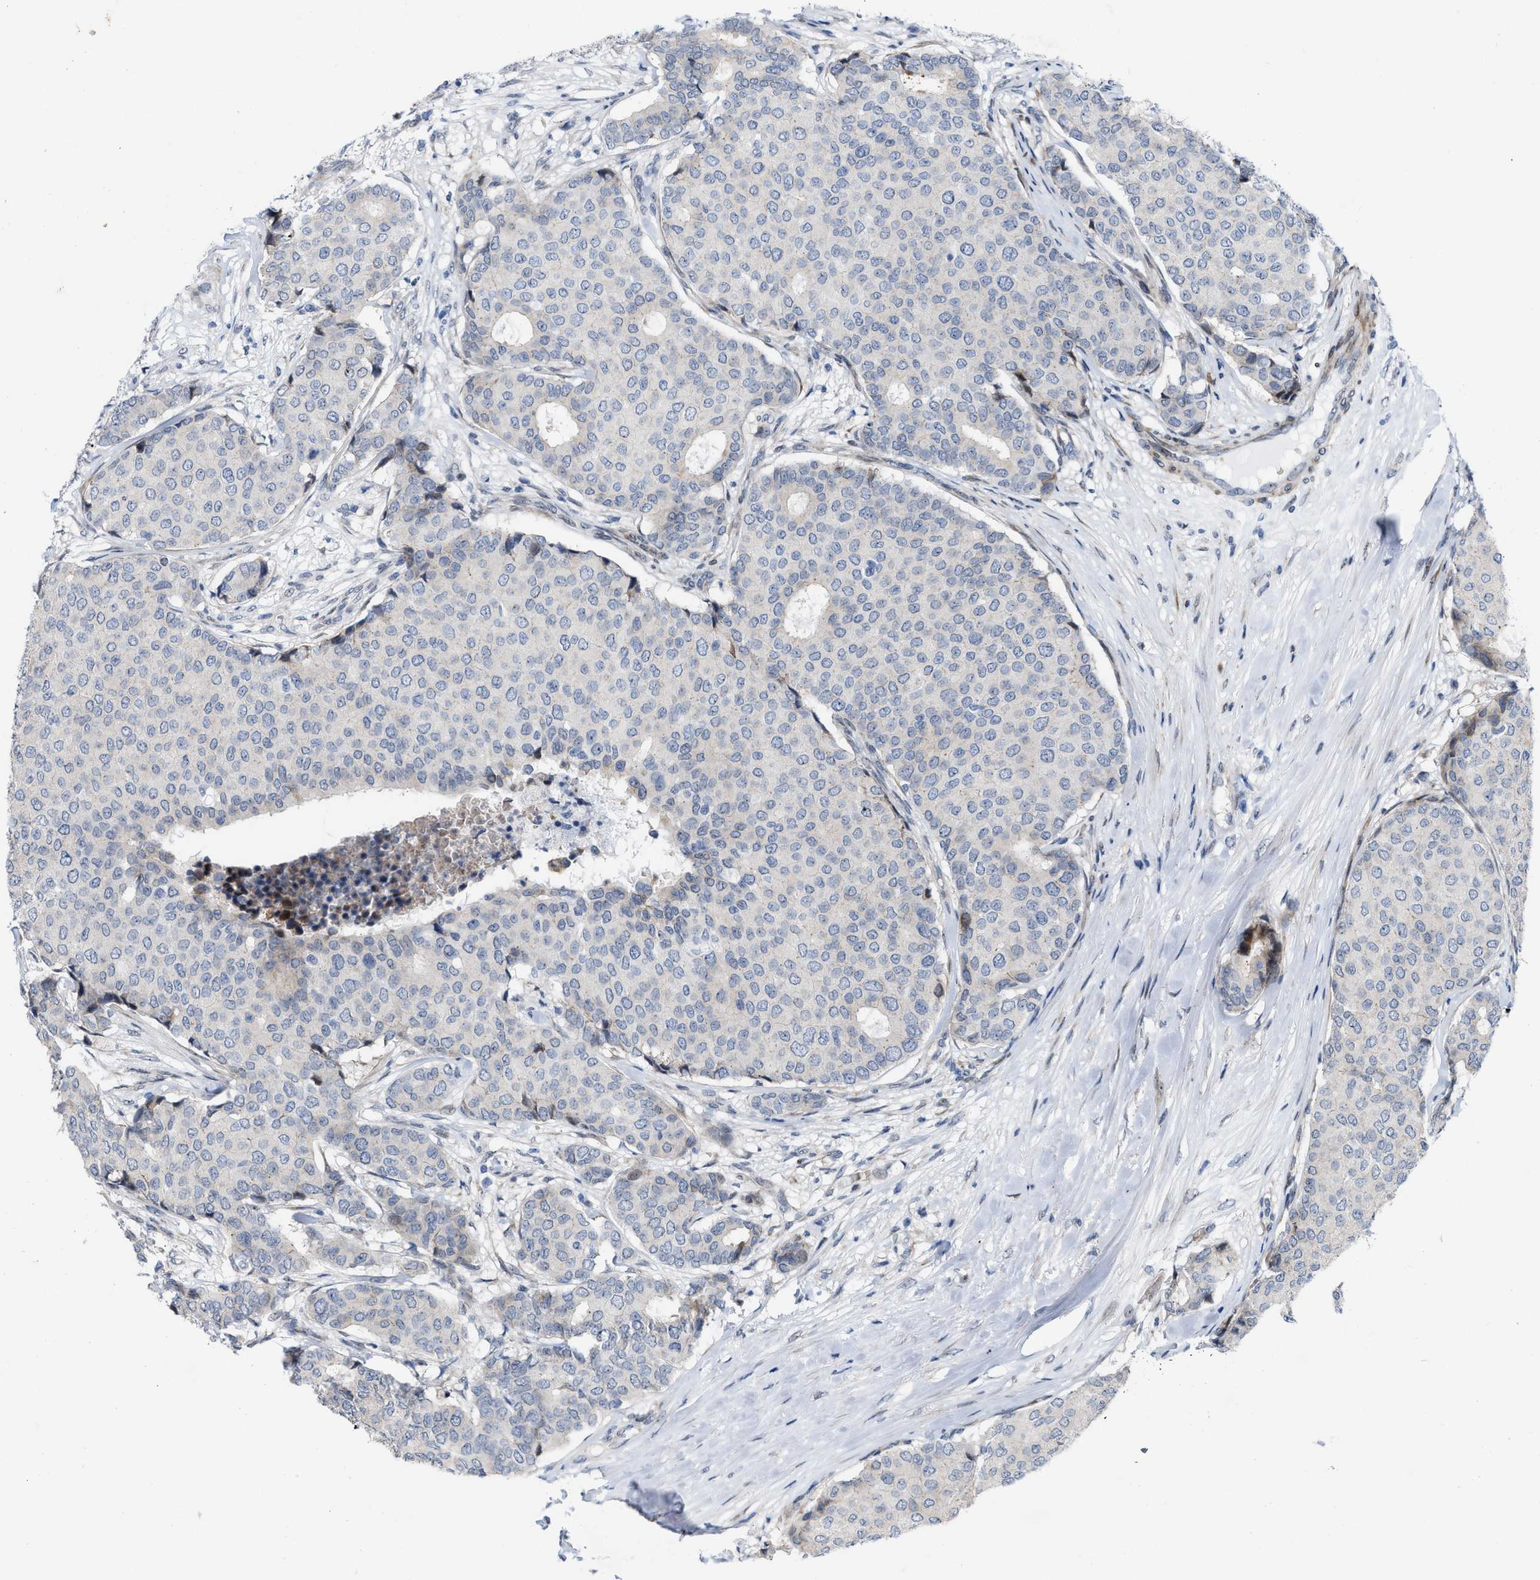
{"staining": {"intensity": "negative", "quantity": "none", "location": "none"}, "tissue": "breast cancer", "cell_type": "Tumor cells", "image_type": "cancer", "snomed": [{"axis": "morphology", "description": "Duct carcinoma"}, {"axis": "topography", "description": "Breast"}], "caption": "High power microscopy micrograph of an immunohistochemistry (IHC) histopathology image of breast cancer (intraductal carcinoma), revealing no significant positivity in tumor cells.", "gene": "POLR1F", "patient": {"sex": "female", "age": 75}}